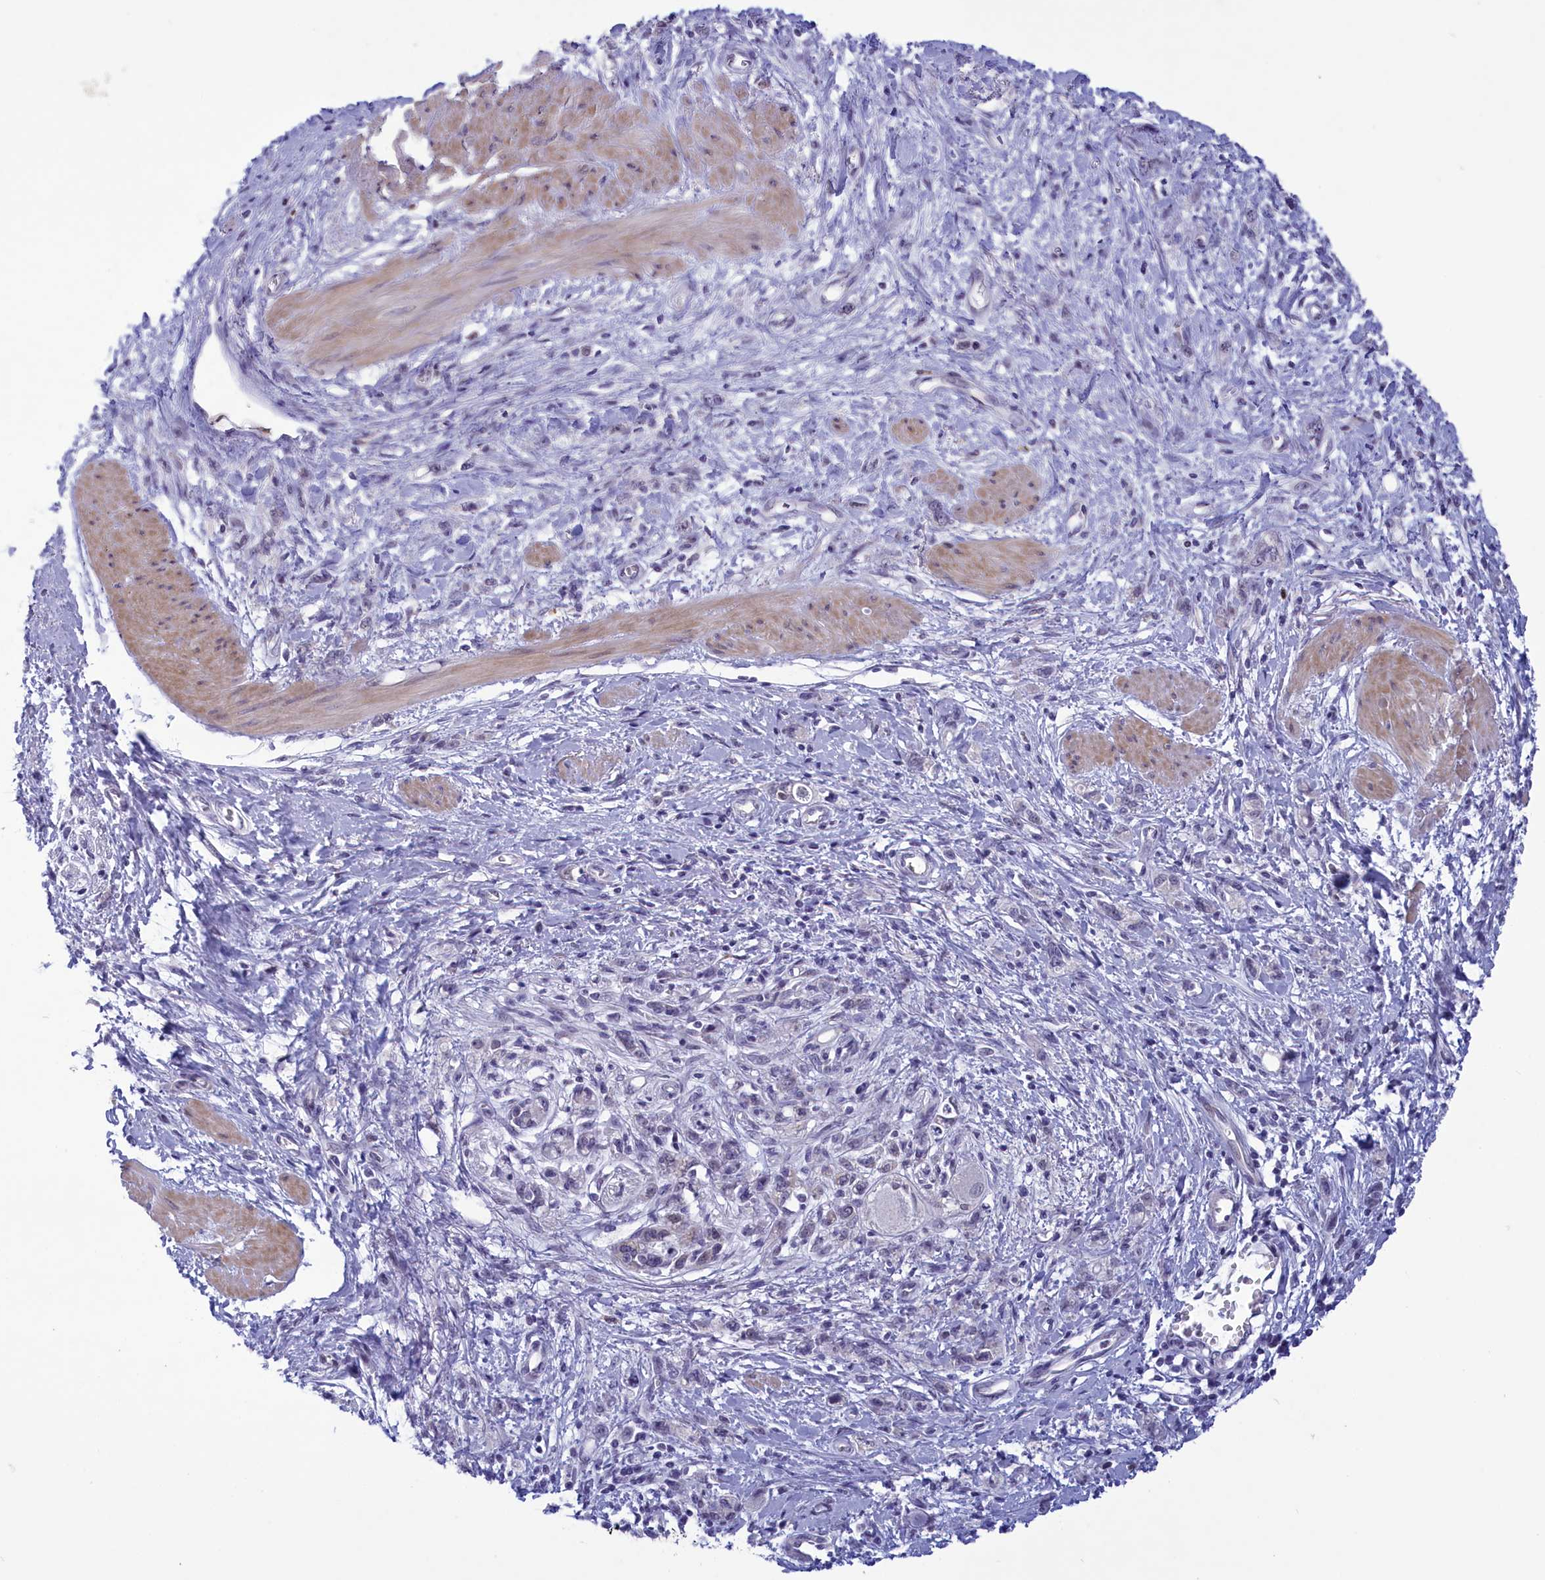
{"staining": {"intensity": "negative", "quantity": "none", "location": "none"}, "tissue": "stomach cancer", "cell_type": "Tumor cells", "image_type": "cancer", "snomed": [{"axis": "morphology", "description": "Adenocarcinoma, NOS"}, {"axis": "topography", "description": "Stomach"}], "caption": "Immunohistochemistry (IHC) photomicrograph of neoplastic tissue: human stomach cancer (adenocarcinoma) stained with DAB displays no significant protein positivity in tumor cells. (DAB immunohistochemistry (IHC), high magnification).", "gene": "ELOA2", "patient": {"sex": "female", "age": 76}}